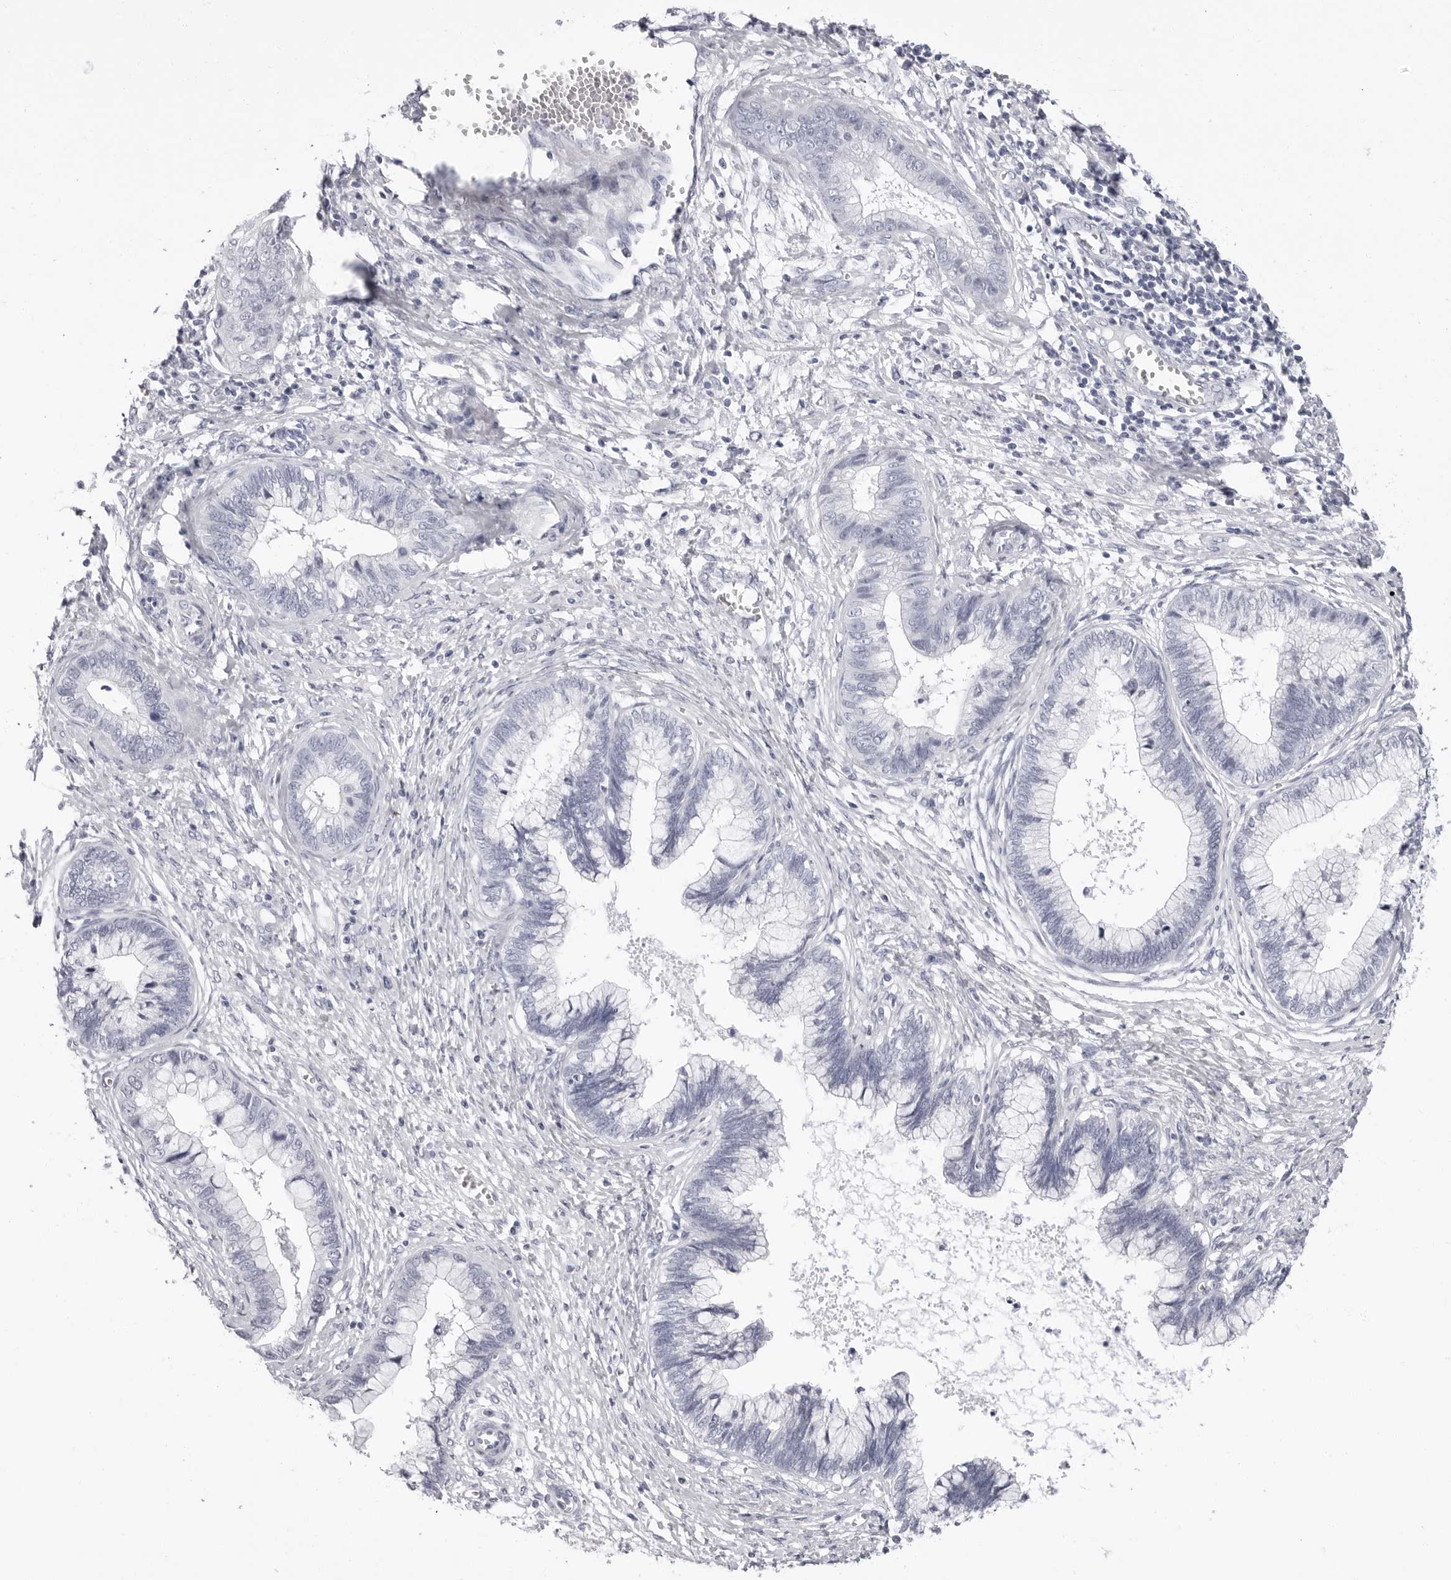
{"staining": {"intensity": "weak", "quantity": "<25%", "location": "cytoplasmic/membranous"}, "tissue": "cervical cancer", "cell_type": "Tumor cells", "image_type": "cancer", "snomed": [{"axis": "morphology", "description": "Adenocarcinoma, NOS"}, {"axis": "topography", "description": "Cervix"}], "caption": "There is no significant expression in tumor cells of cervical adenocarcinoma.", "gene": "ERICH3", "patient": {"sex": "female", "age": 44}}